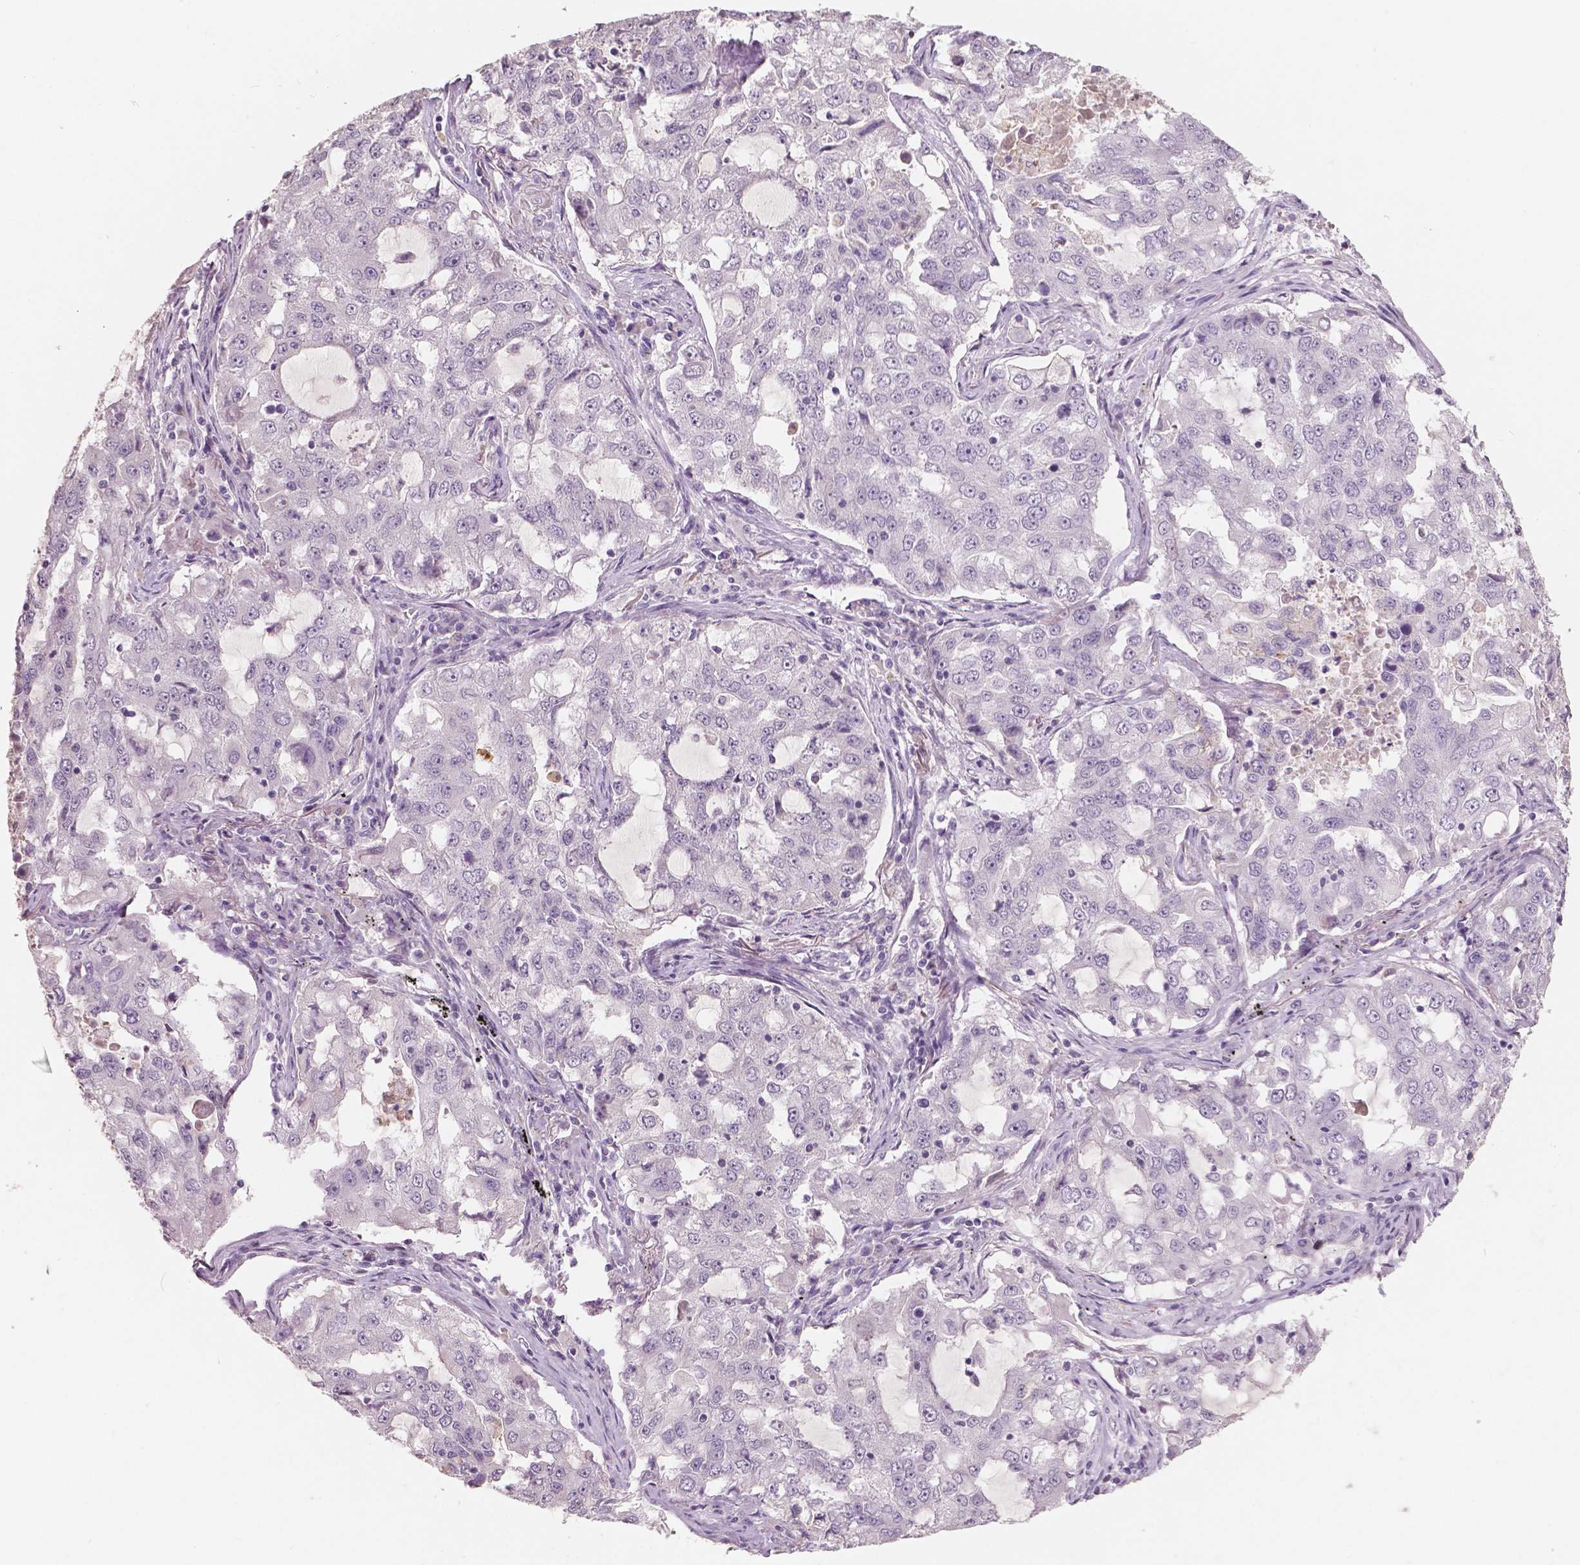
{"staining": {"intensity": "negative", "quantity": "none", "location": "none"}, "tissue": "lung cancer", "cell_type": "Tumor cells", "image_type": "cancer", "snomed": [{"axis": "morphology", "description": "Adenocarcinoma, NOS"}, {"axis": "topography", "description": "Lung"}], "caption": "The immunohistochemistry (IHC) histopathology image has no significant staining in tumor cells of lung cancer tissue.", "gene": "APOA4", "patient": {"sex": "female", "age": 61}}